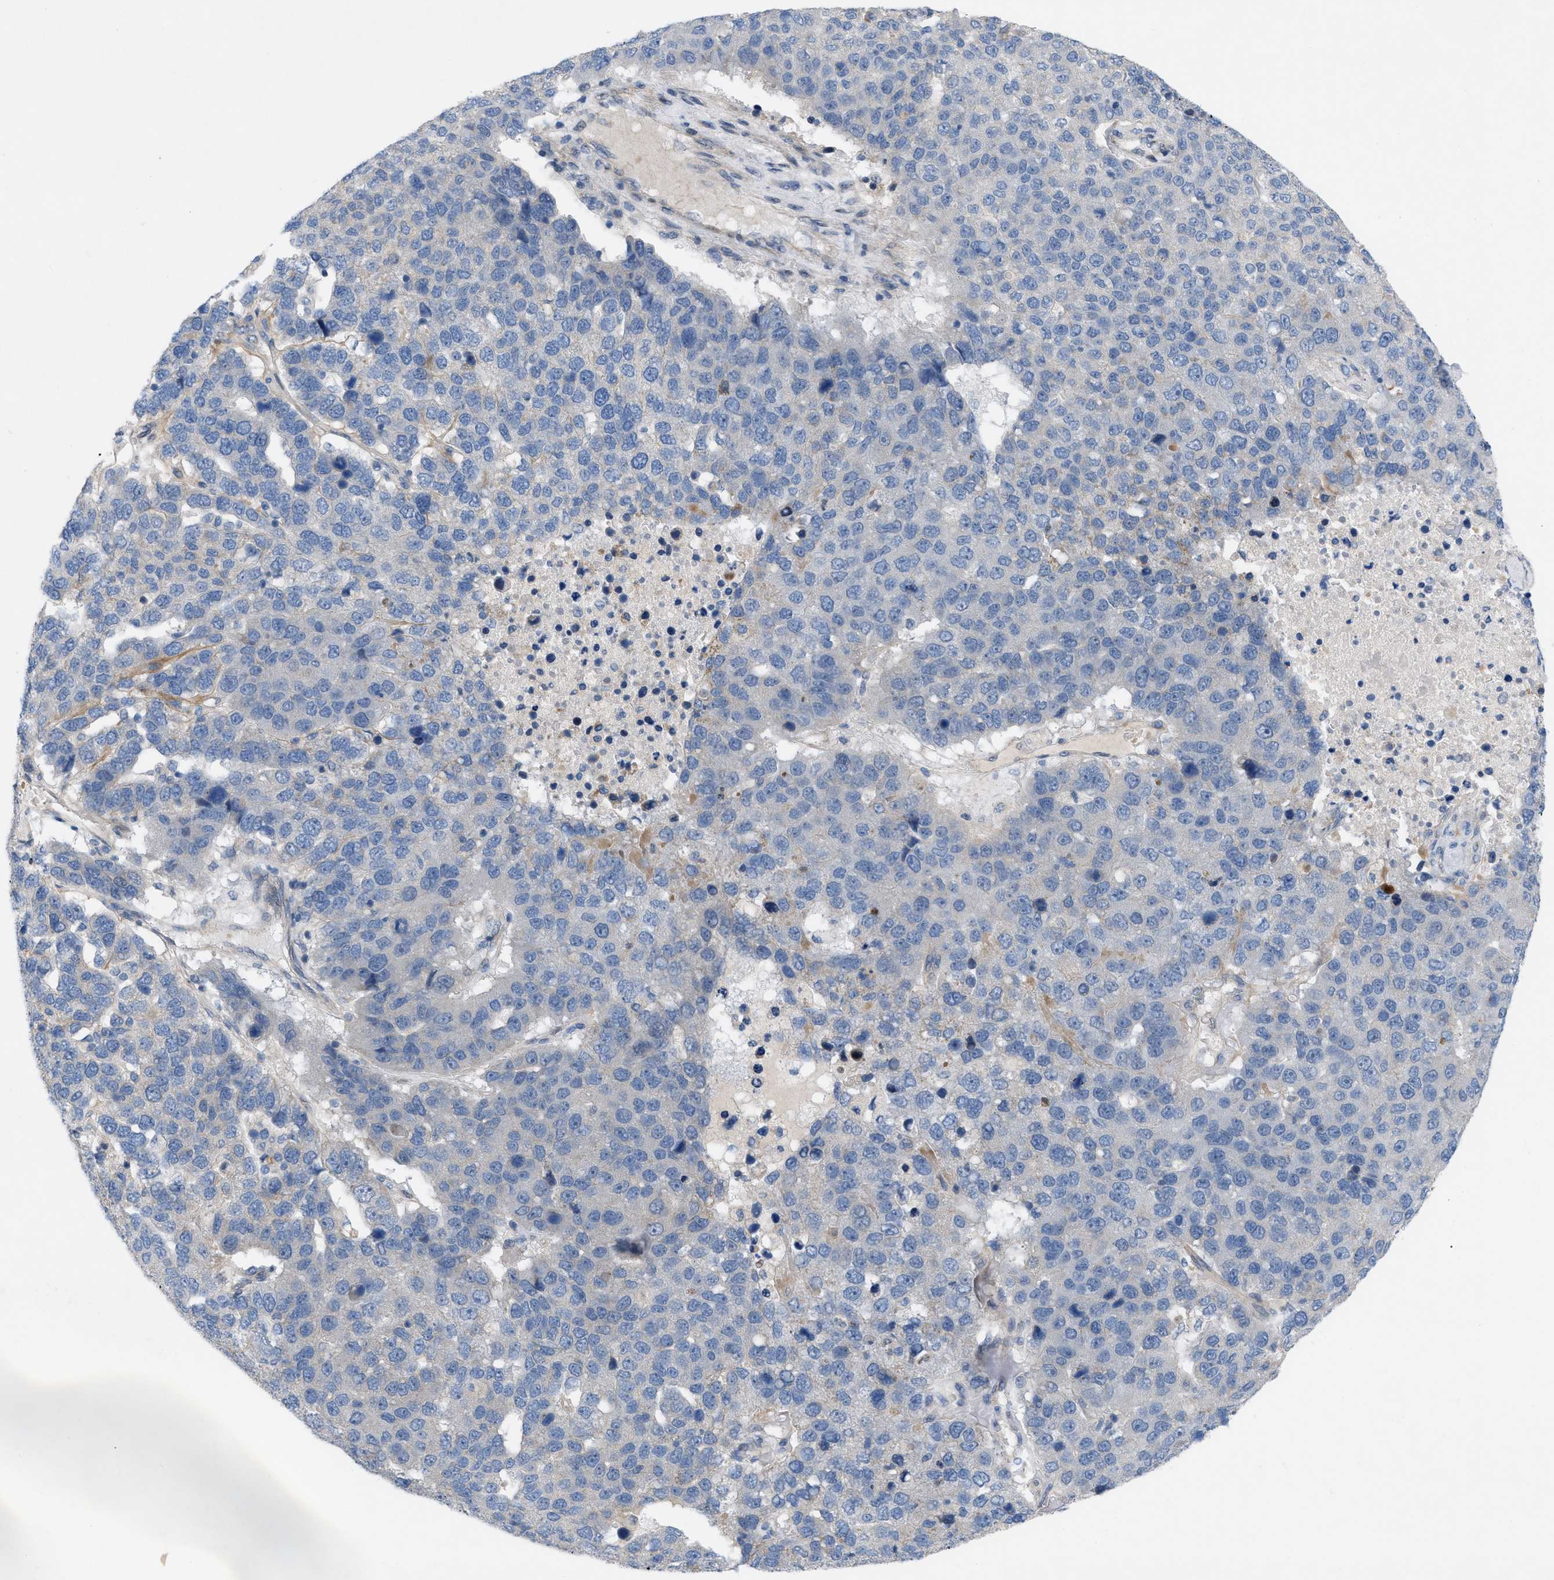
{"staining": {"intensity": "negative", "quantity": "none", "location": "none"}, "tissue": "pancreatic cancer", "cell_type": "Tumor cells", "image_type": "cancer", "snomed": [{"axis": "morphology", "description": "Adenocarcinoma, NOS"}, {"axis": "topography", "description": "Pancreas"}], "caption": "An image of adenocarcinoma (pancreatic) stained for a protein displays no brown staining in tumor cells. (Stains: DAB immunohistochemistry (IHC) with hematoxylin counter stain, Microscopy: brightfield microscopy at high magnification).", "gene": "NDEL1", "patient": {"sex": "female", "age": 61}}